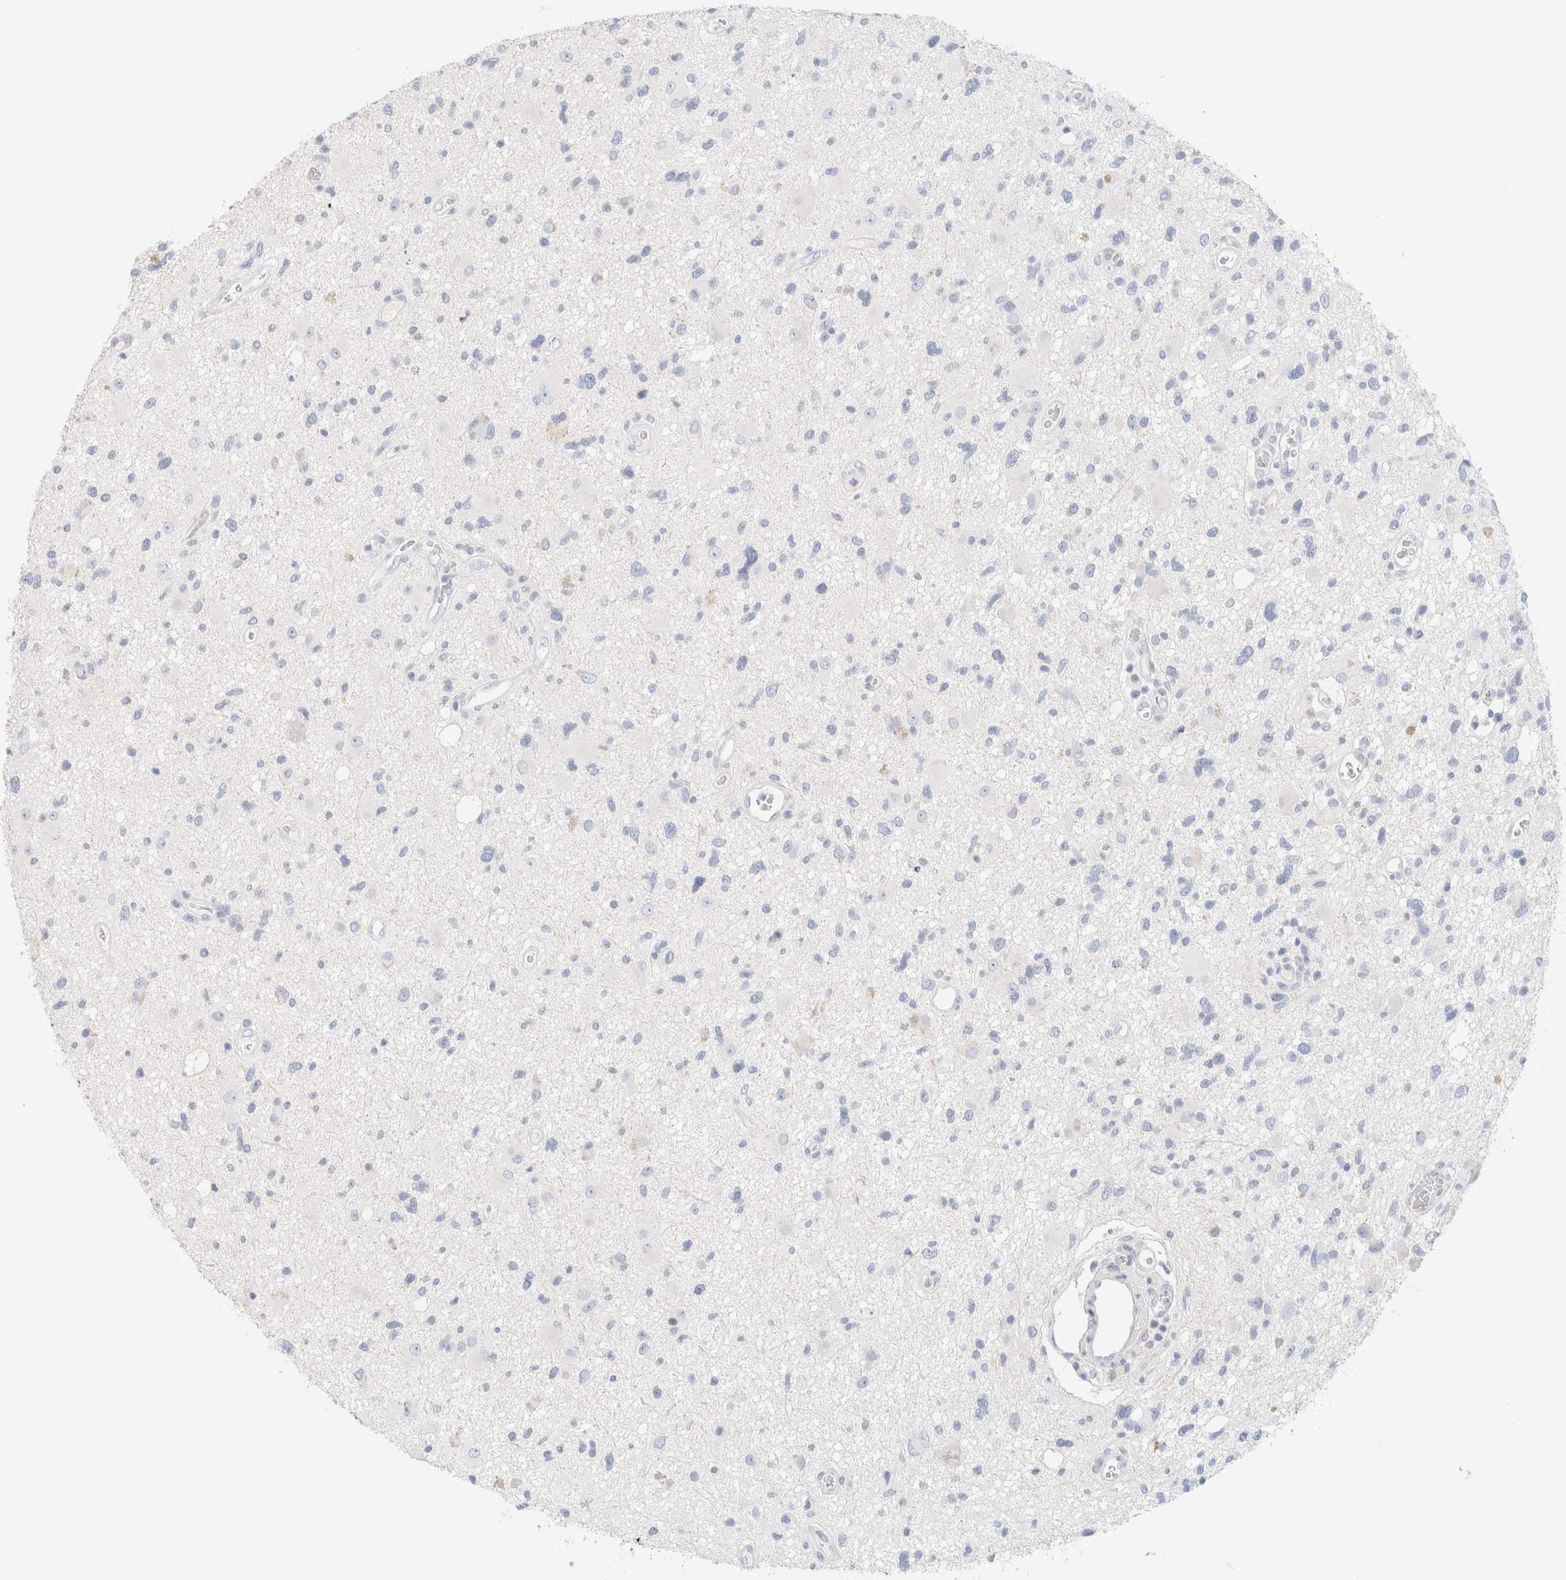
{"staining": {"intensity": "negative", "quantity": "none", "location": "none"}, "tissue": "glioma", "cell_type": "Tumor cells", "image_type": "cancer", "snomed": [{"axis": "morphology", "description": "Glioma, malignant, High grade"}, {"axis": "topography", "description": "Brain"}], "caption": "DAB (3,3'-diaminobenzidine) immunohistochemical staining of human high-grade glioma (malignant) displays no significant staining in tumor cells.", "gene": "CPQ", "patient": {"sex": "male", "age": 33}}